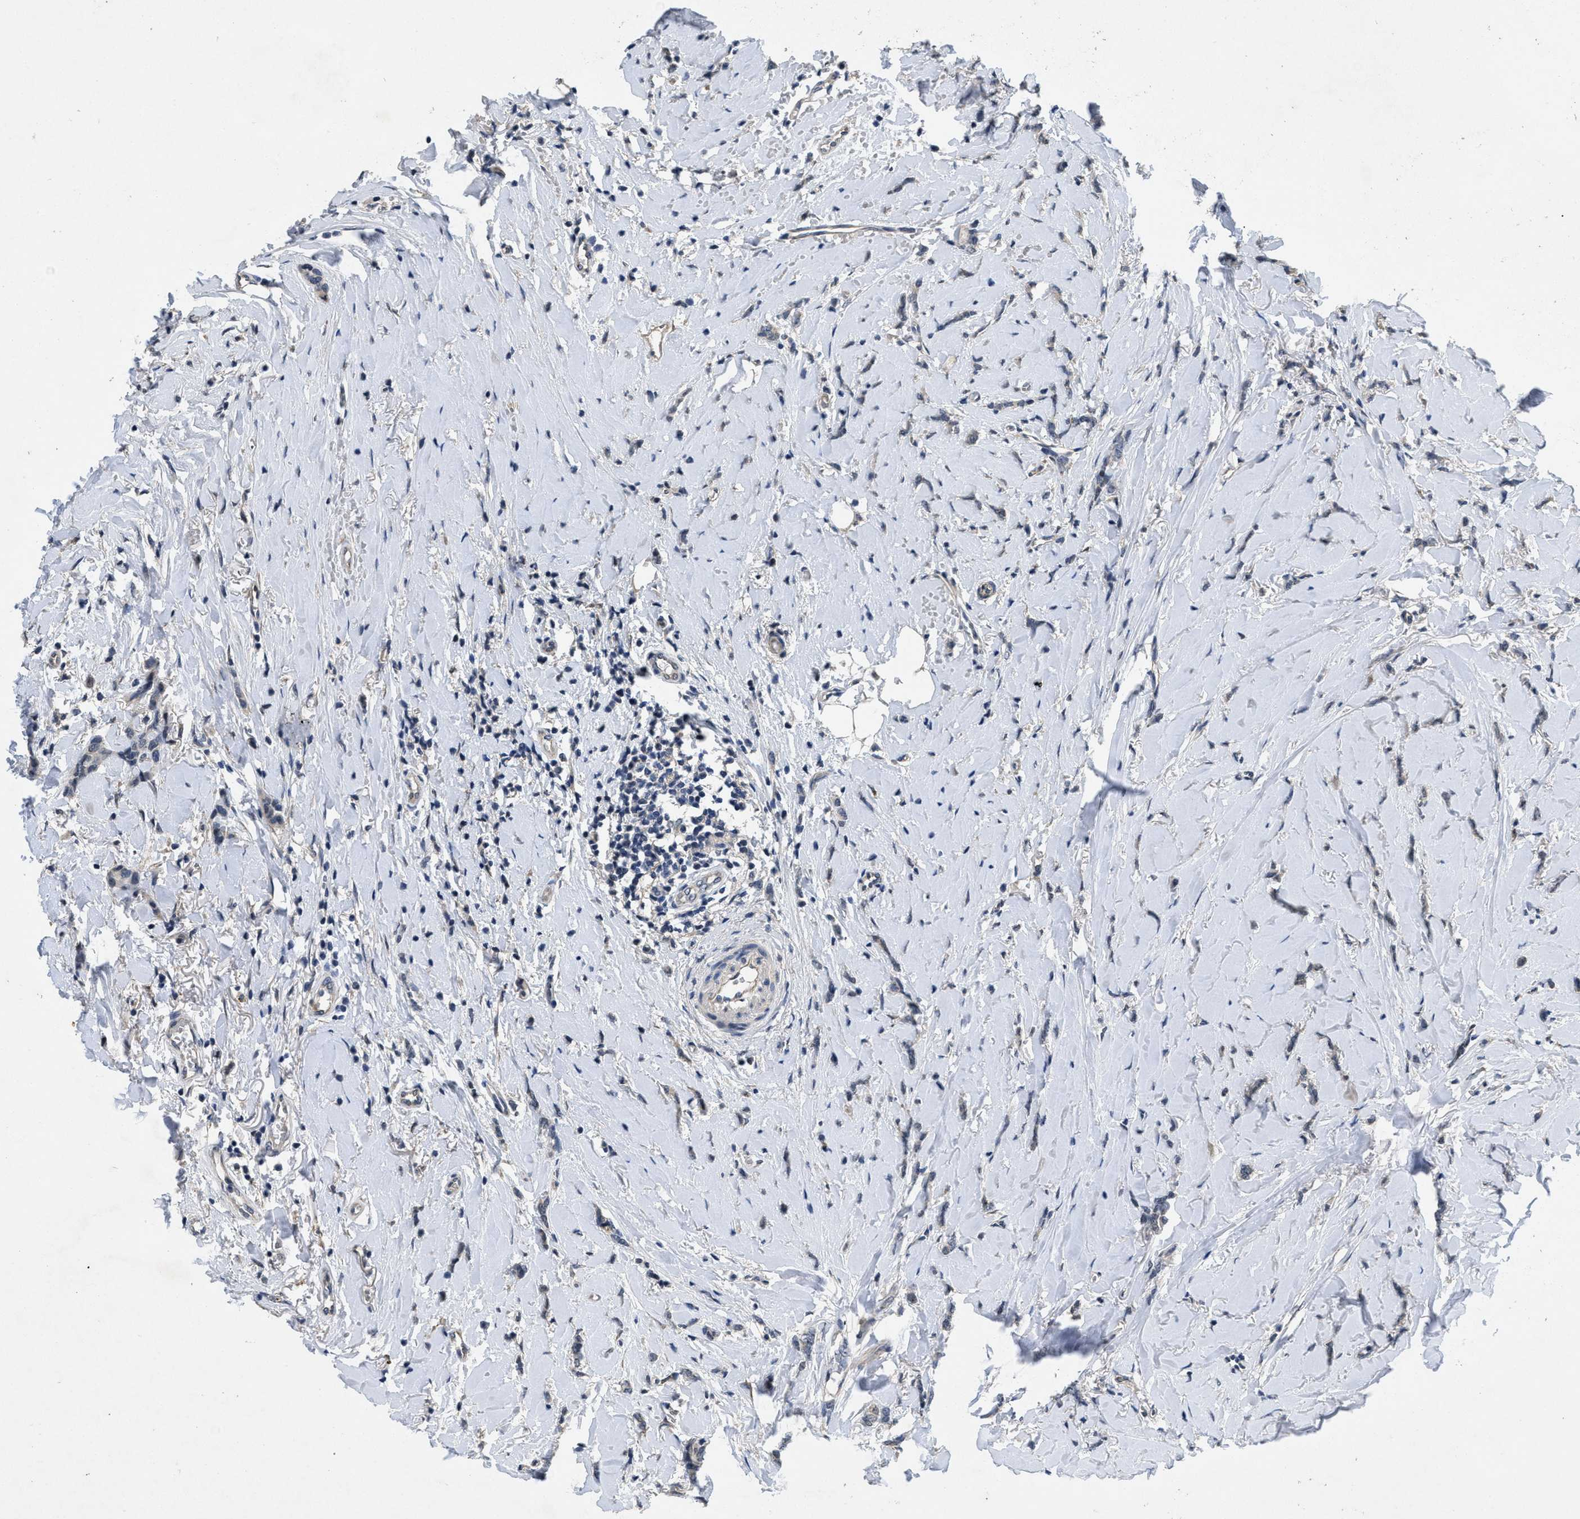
{"staining": {"intensity": "negative", "quantity": "none", "location": "none"}, "tissue": "breast cancer", "cell_type": "Tumor cells", "image_type": "cancer", "snomed": [{"axis": "morphology", "description": "Lobular carcinoma"}, {"axis": "topography", "description": "Skin"}, {"axis": "topography", "description": "Breast"}], "caption": "Immunohistochemistry photomicrograph of breast cancer (lobular carcinoma) stained for a protein (brown), which exhibits no positivity in tumor cells.", "gene": "PAPOLG", "patient": {"sex": "female", "age": 46}}